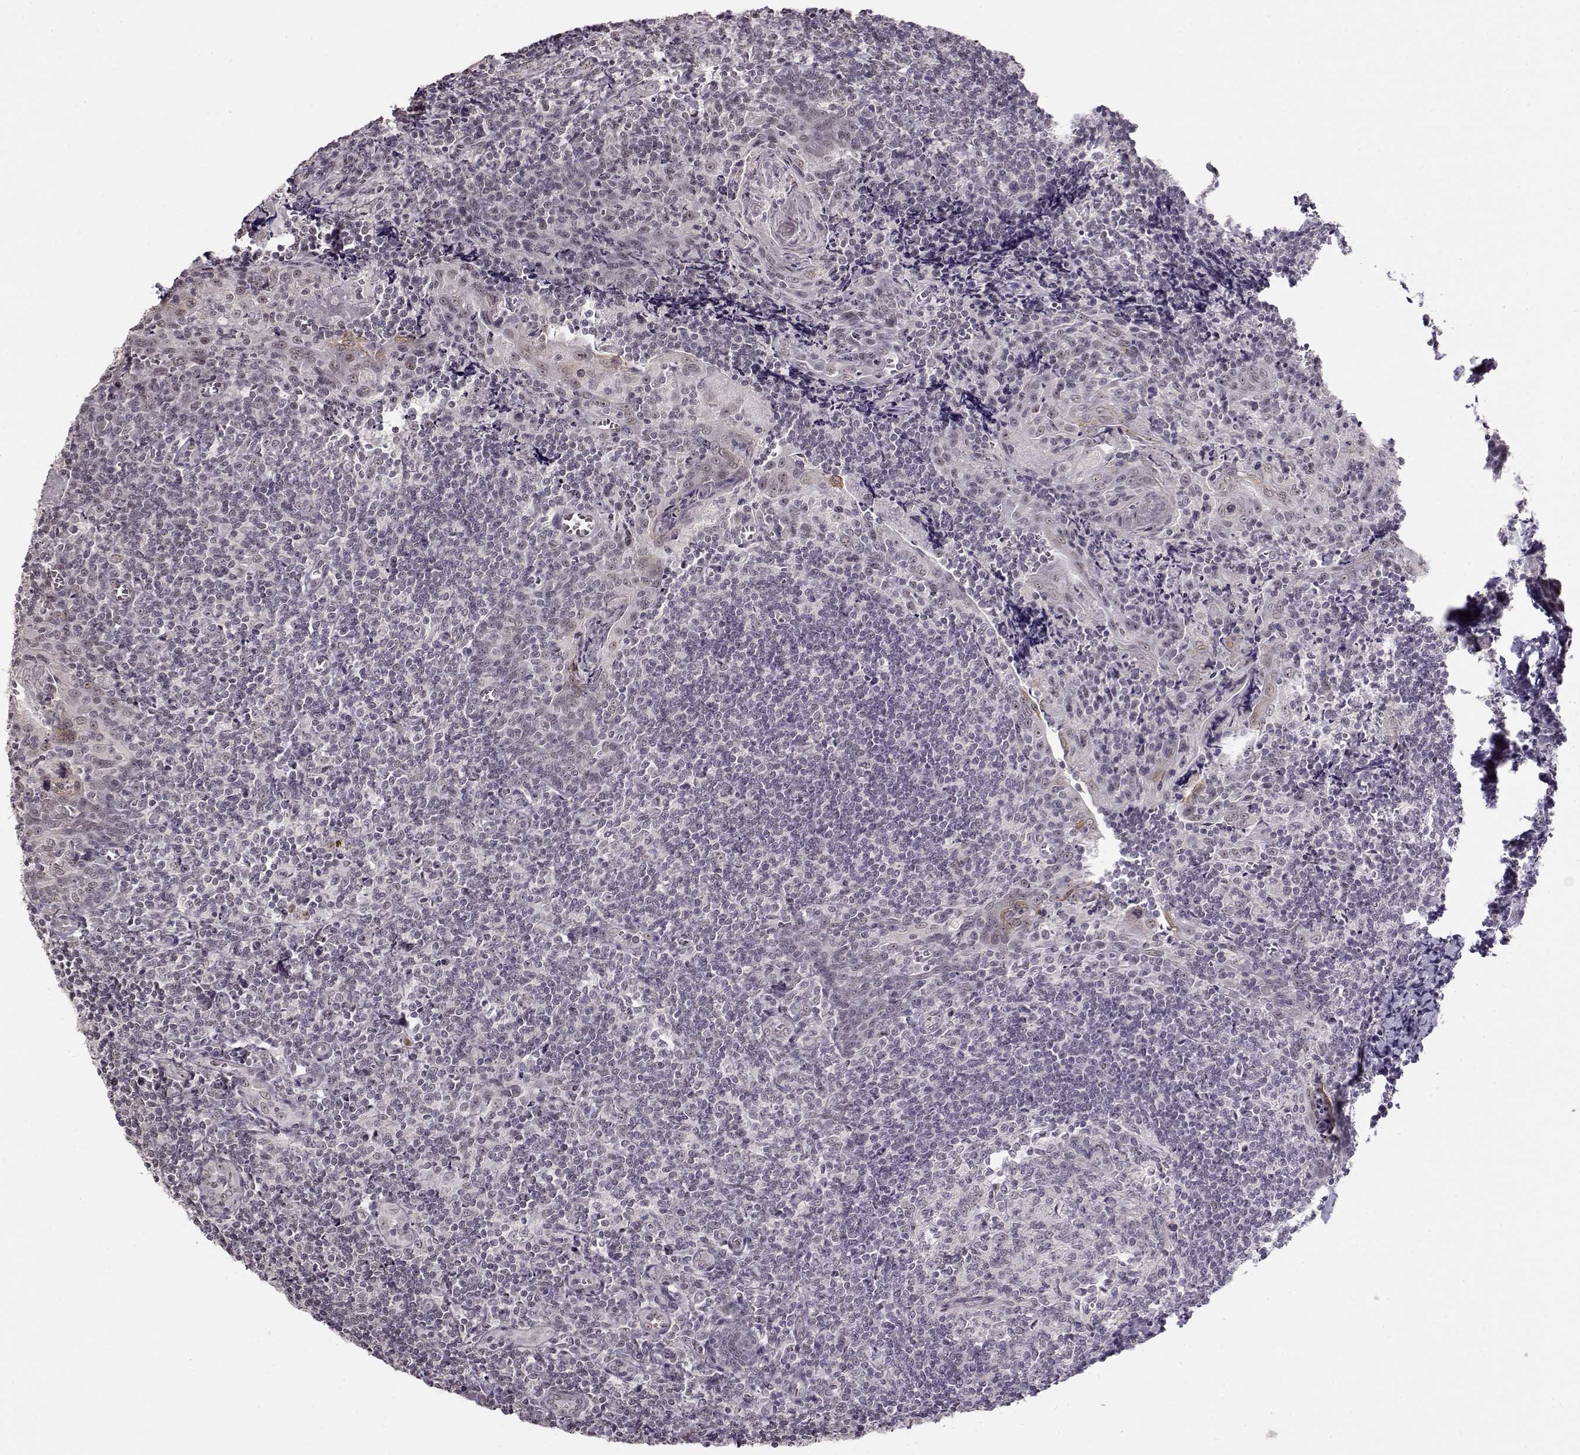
{"staining": {"intensity": "negative", "quantity": "none", "location": "none"}, "tissue": "tonsil", "cell_type": "Germinal center cells", "image_type": "normal", "snomed": [{"axis": "morphology", "description": "Normal tissue, NOS"}, {"axis": "morphology", "description": "Inflammation, NOS"}, {"axis": "topography", "description": "Tonsil"}], "caption": "The IHC photomicrograph has no significant positivity in germinal center cells of tonsil. (Brightfield microscopy of DAB IHC at high magnification).", "gene": "PCP4", "patient": {"sex": "female", "age": 31}}